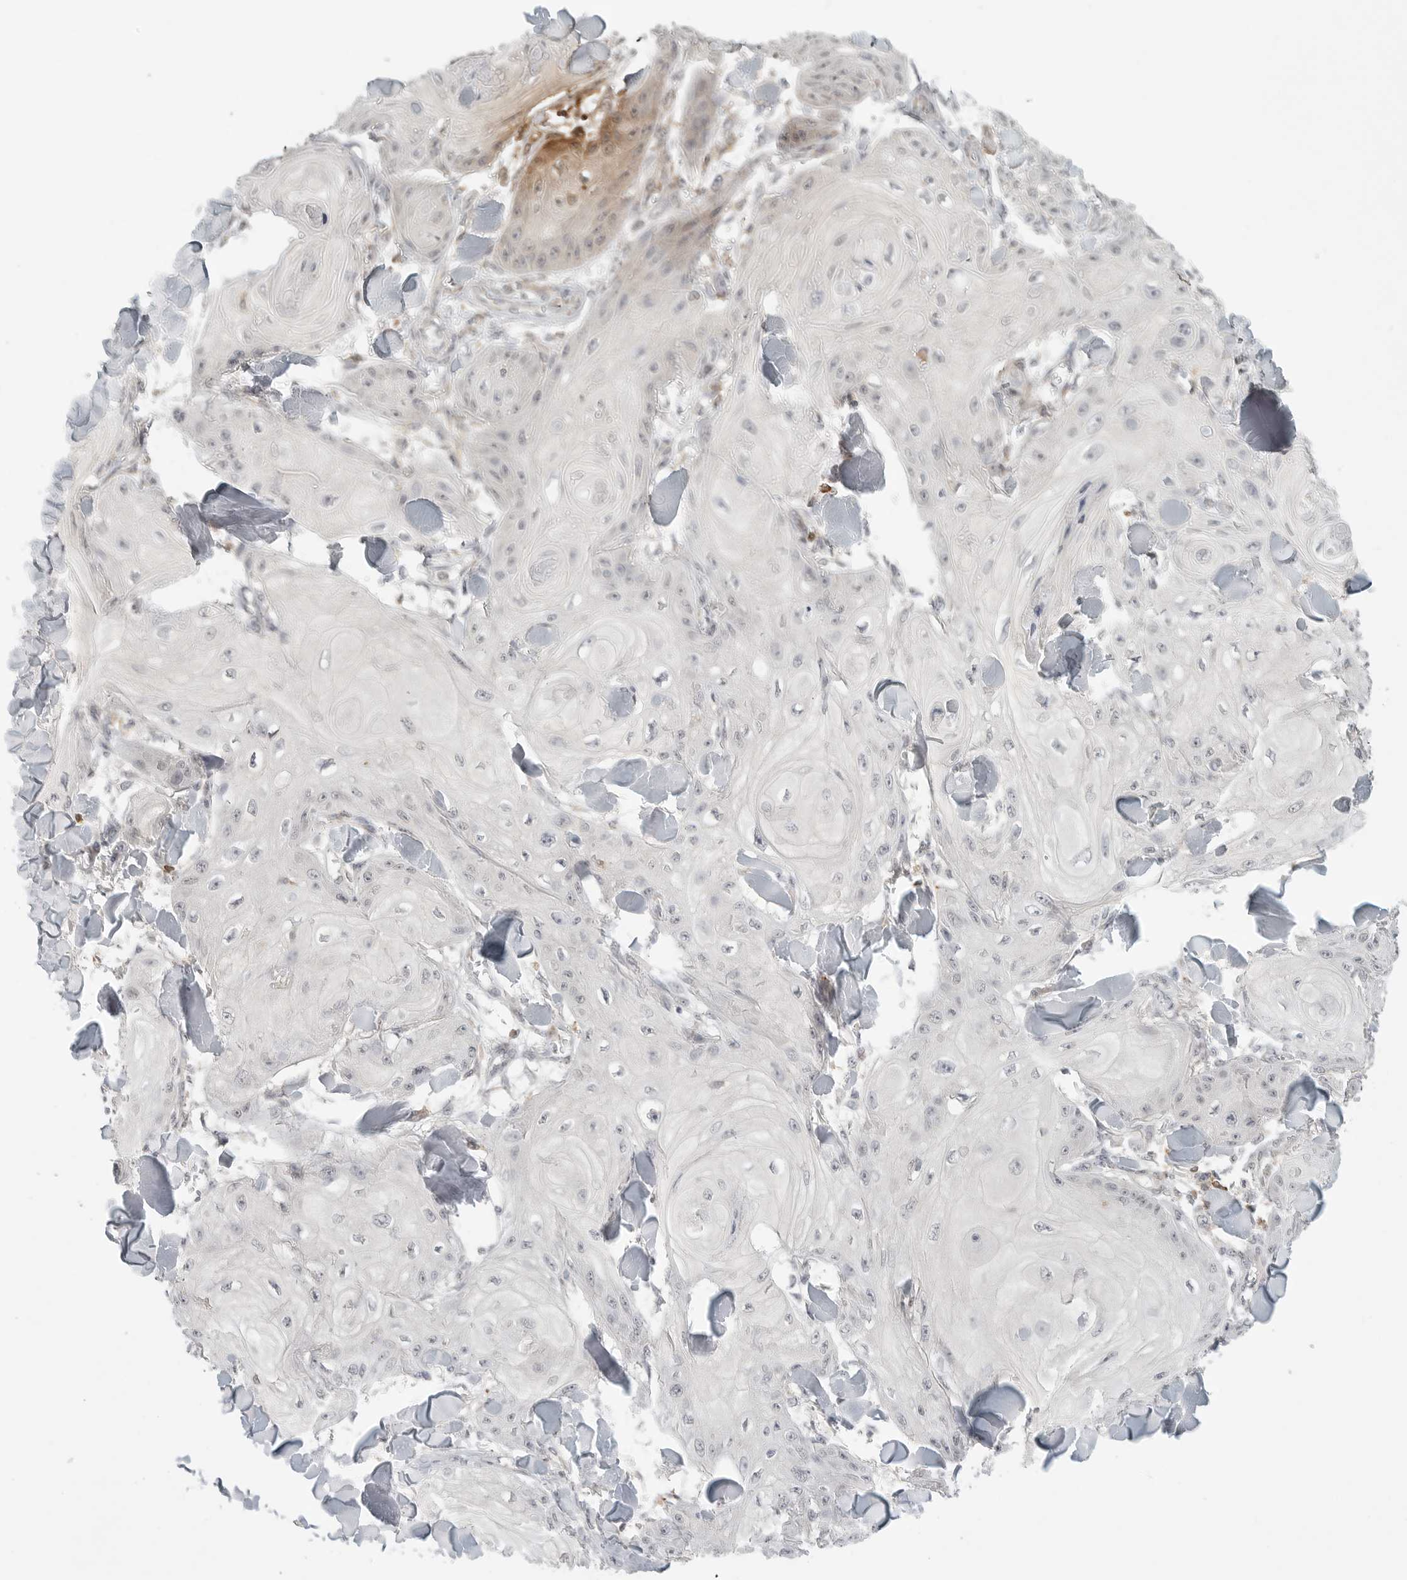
{"staining": {"intensity": "negative", "quantity": "none", "location": "none"}, "tissue": "skin cancer", "cell_type": "Tumor cells", "image_type": "cancer", "snomed": [{"axis": "morphology", "description": "Squamous cell carcinoma, NOS"}, {"axis": "topography", "description": "Skin"}], "caption": "Immunohistochemistry of skin cancer (squamous cell carcinoma) shows no positivity in tumor cells.", "gene": "SH3KBP1", "patient": {"sex": "male", "age": 74}}